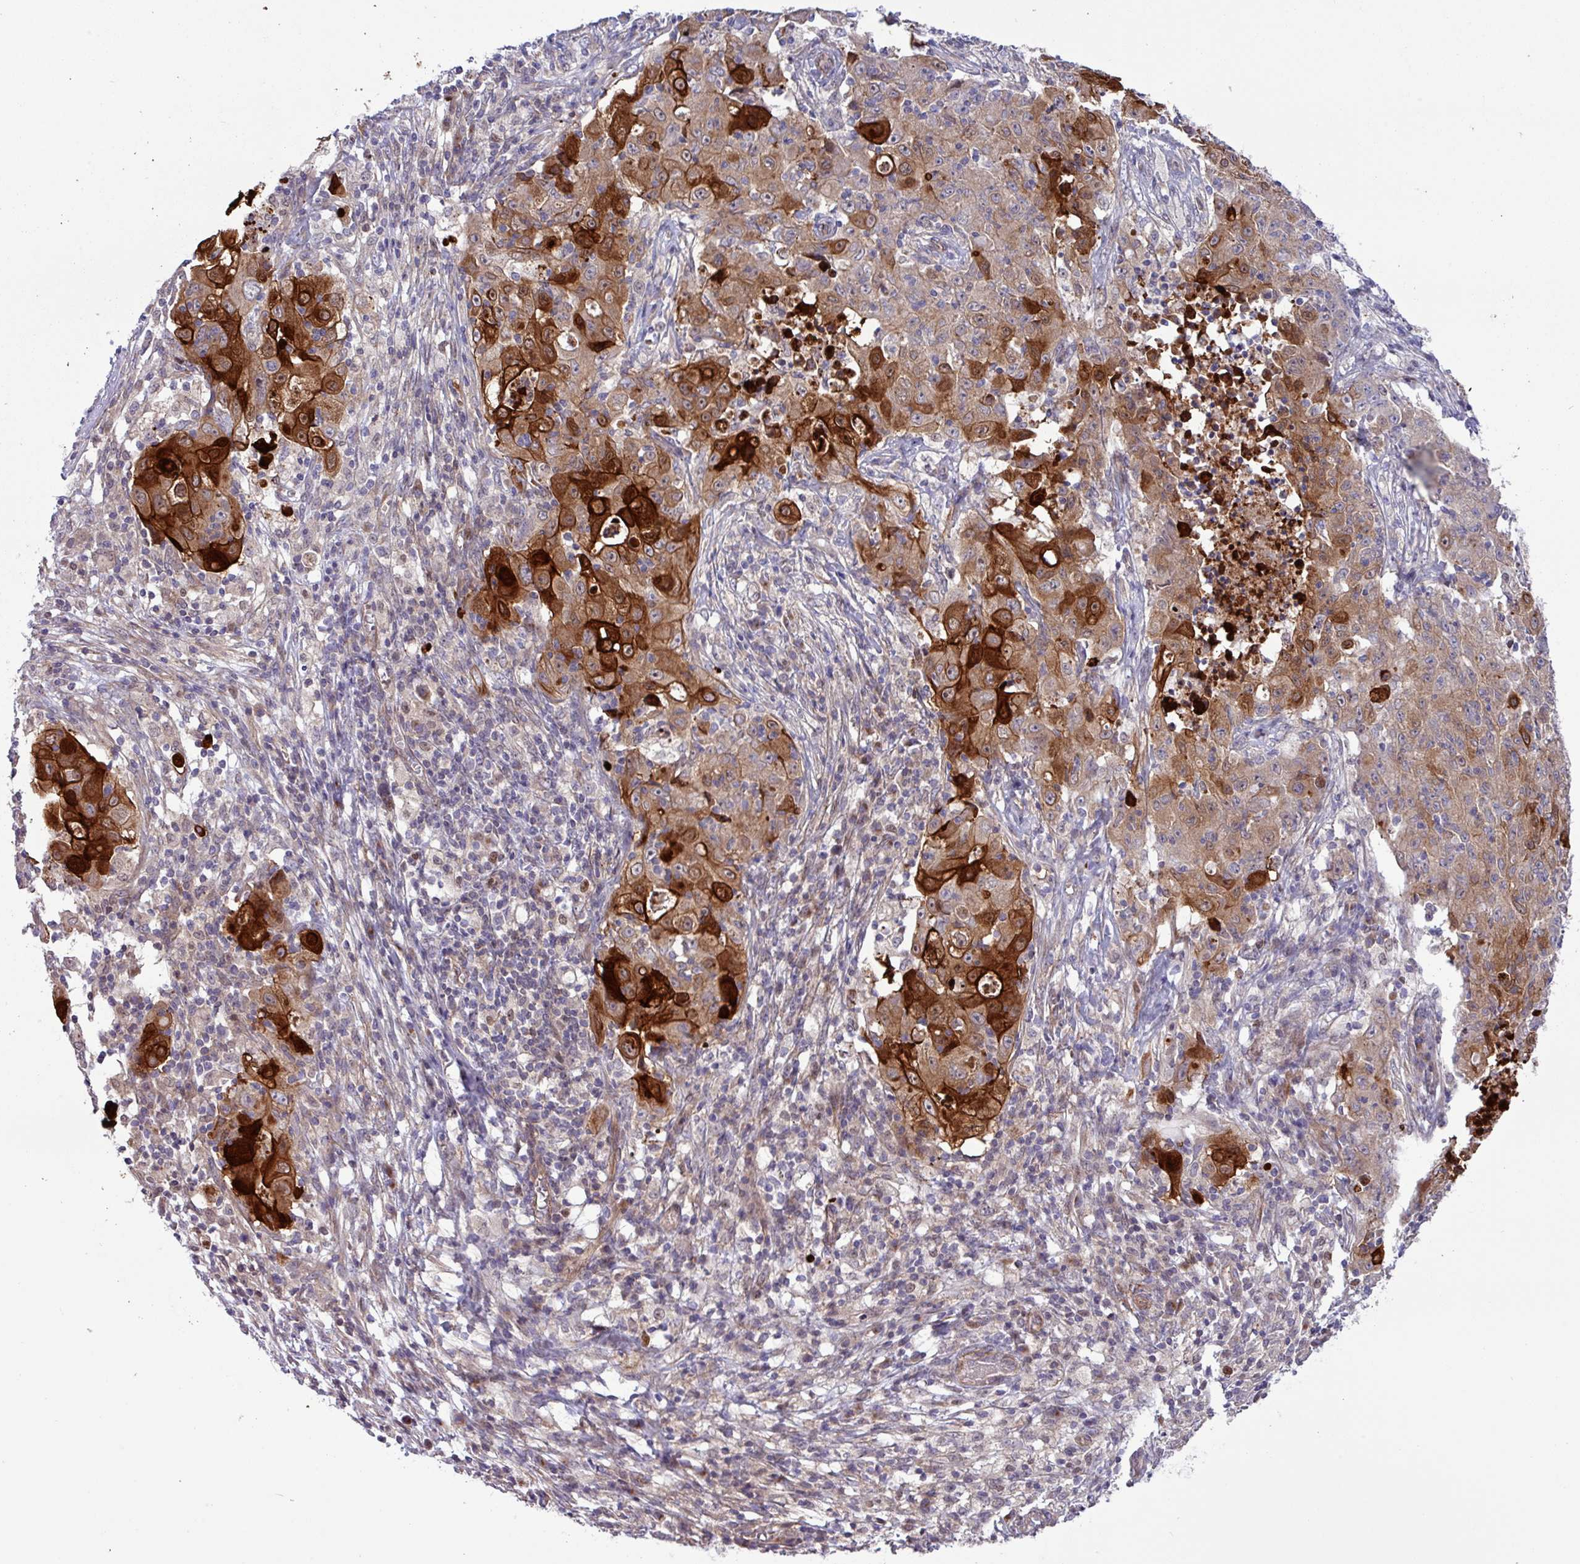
{"staining": {"intensity": "strong", "quantity": "25%-75%", "location": "cytoplasmic/membranous,nuclear"}, "tissue": "ovarian cancer", "cell_type": "Tumor cells", "image_type": "cancer", "snomed": [{"axis": "morphology", "description": "Carcinoma, endometroid"}, {"axis": "topography", "description": "Ovary"}], "caption": "Immunohistochemical staining of human ovarian cancer displays high levels of strong cytoplasmic/membranous and nuclear protein positivity in about 25%-75% of tumor cells.", "gene": "CNTRL", "patient": {"sex": "female", "age": 42}}